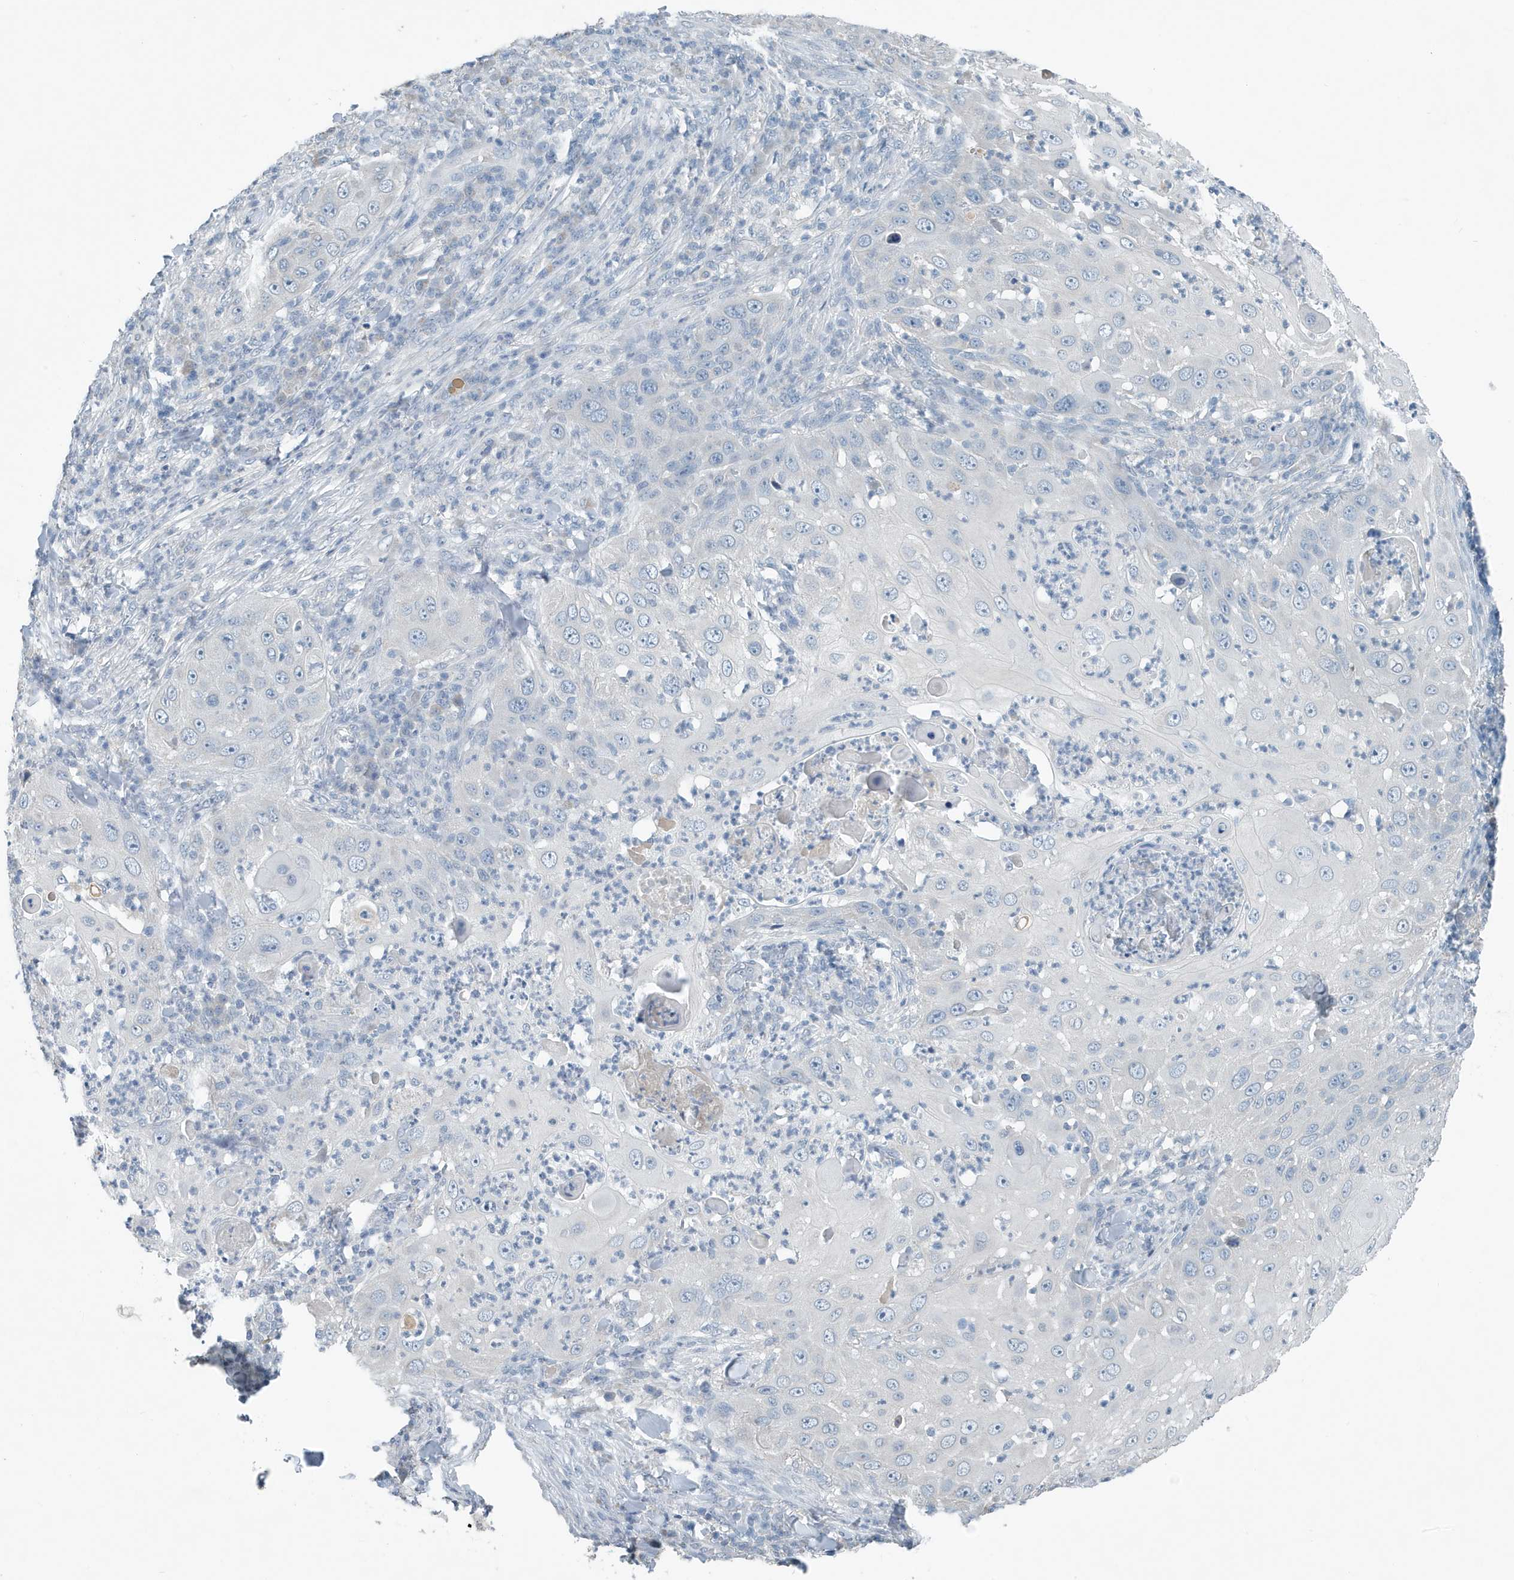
{"staining": {"intensity": "negative", "quantity": "none", "location": "none"}, "tissue": "skin cancer", "cell_type": "Tumor cells", "image_type": "cancer", "snomed": [{"axis": "morphology", "description": "Squamous cell carcinoma, NOS"}, {"axis": "topography", "description": "Skin"}], "caption": "Tumor cells show no significant protein staining in skin cancer (squamous cell carcinoma).", "gene": "UGT2B4", "patient": {"sex": "female", "age": 44}}